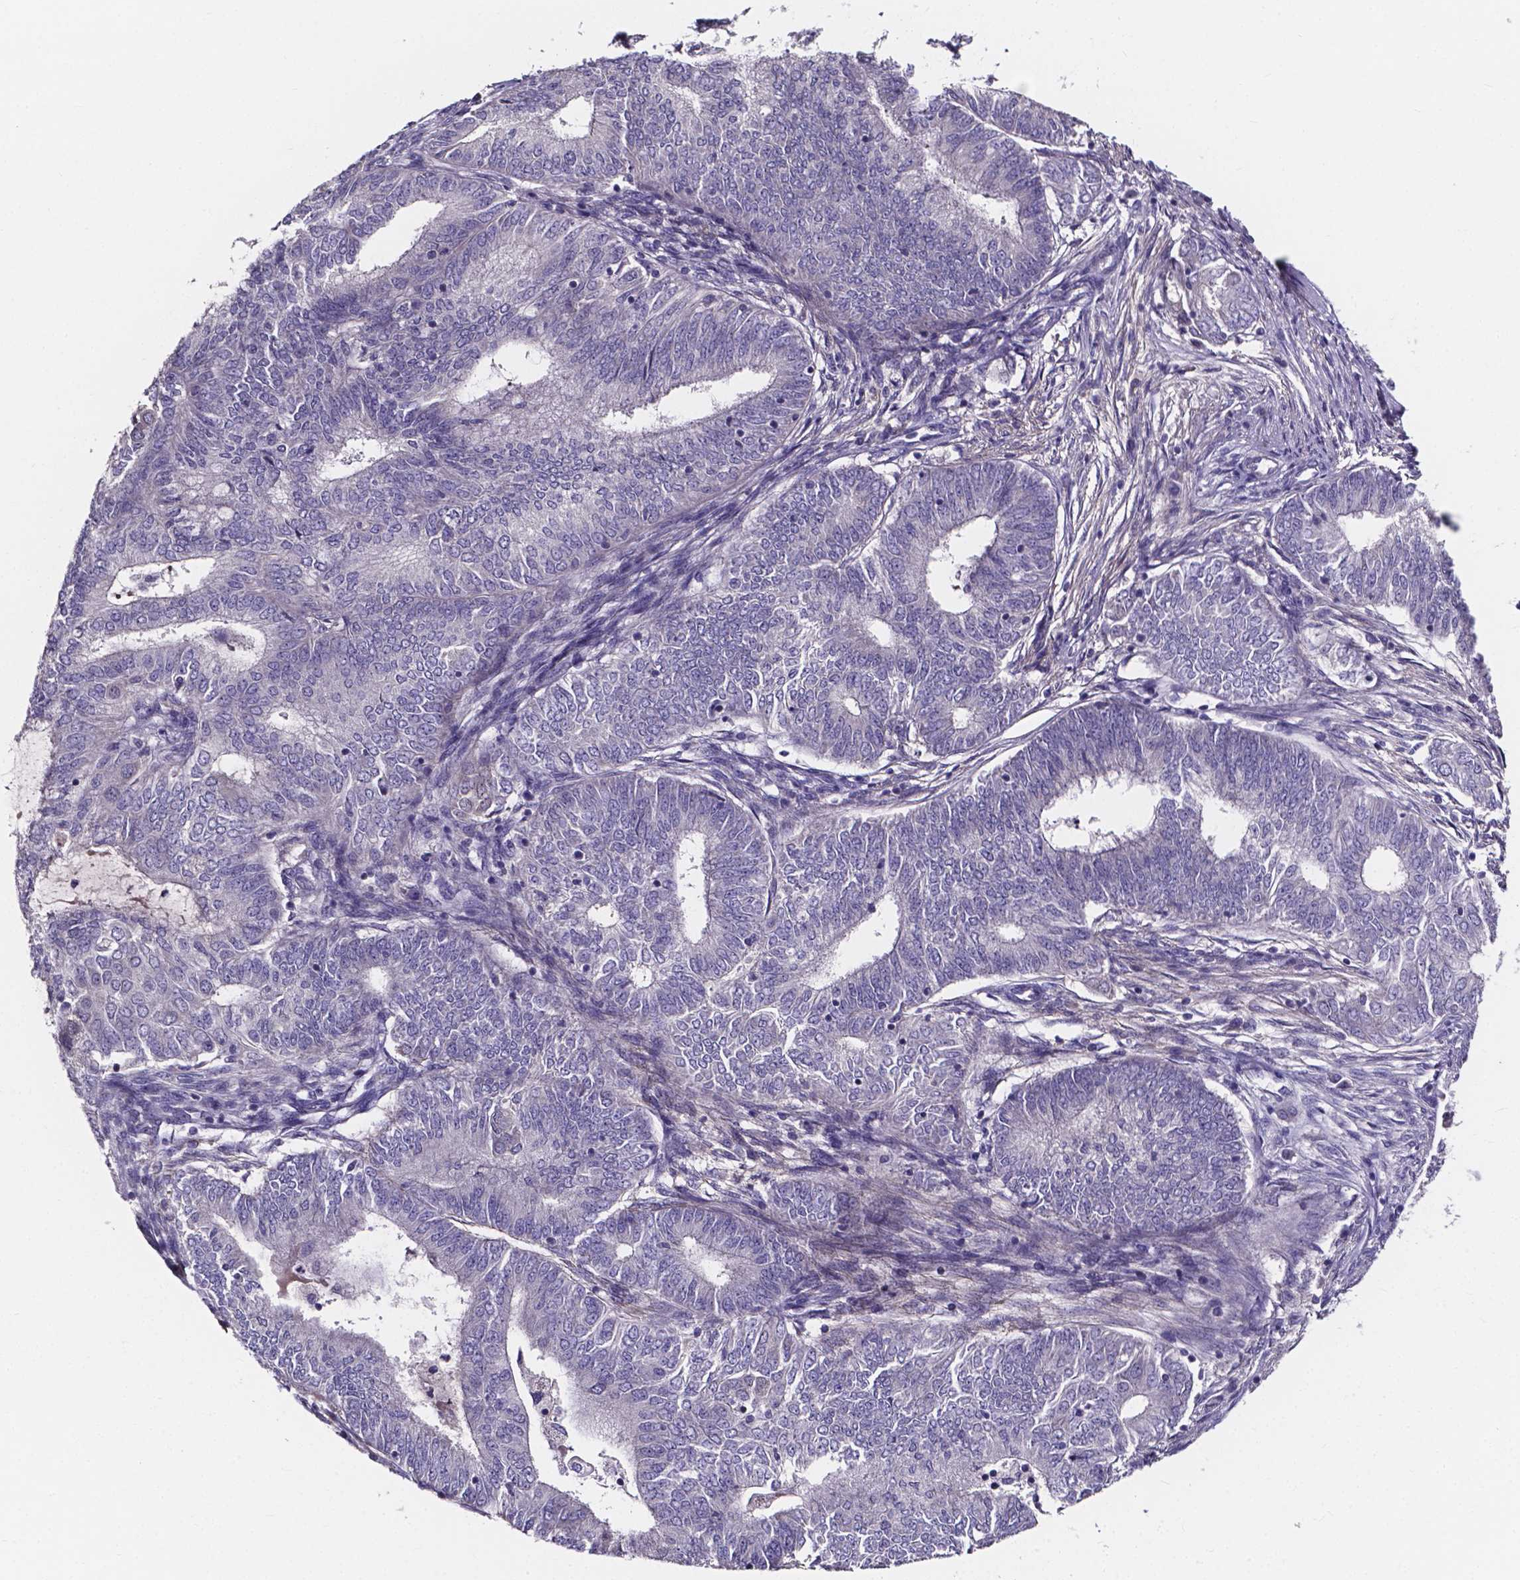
{"staining": {"intensity": "negative", "quantity": "none", "location": "none"}, "tissue": "endometrial cancer", "cell_type": "Tumor cells", "image_type": "cancer", "snomed": [{"axis": "morphology", "description": "Adenocarcinoma, NOS"}, {"axis": "topography", "description": "Endometrium"}], "caption": "Tumor cells are negative for brown protein staining in endometrial cancer (adenocarcinoma).", "gene": "SPOCD1", "patient": {"sex": "female", "age": 62}}